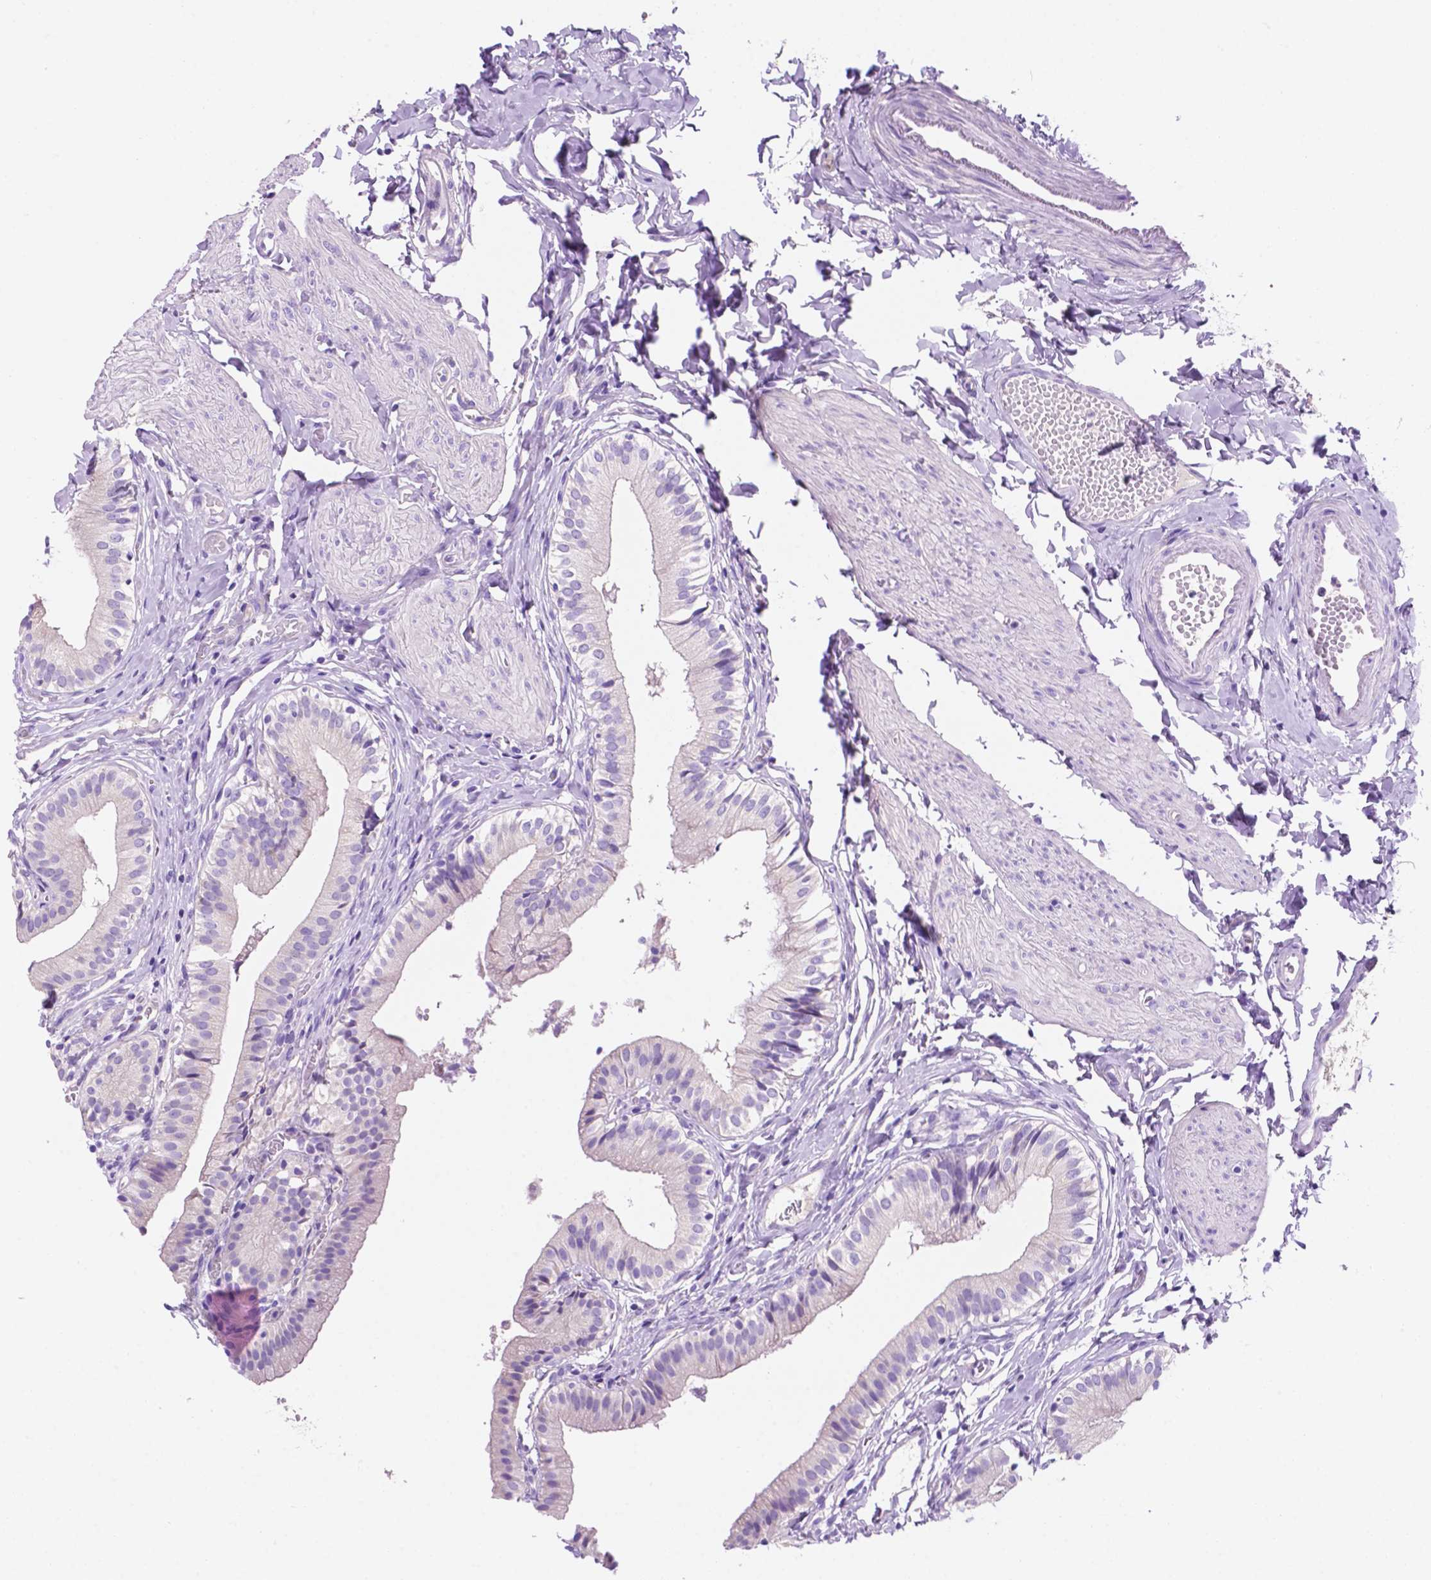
{"staining": {"intensity": "negative", "quantity": "none", "location": "none"}, "tissue": "gallbladder", "cell_type": "Glandular cells", "image_type": "normal", "snomed": [{"axis": "morphology", "description": "Normal tissue, NOS"}, {"axis": "topography", "description": "Gallbladder"}], "caption": "This is an IHC photomicrograph of normal gallbladder. There is no positivity in glandular cells.", "gene": "CEACAM7", "patient": {"sex": "female", "age": 47}}